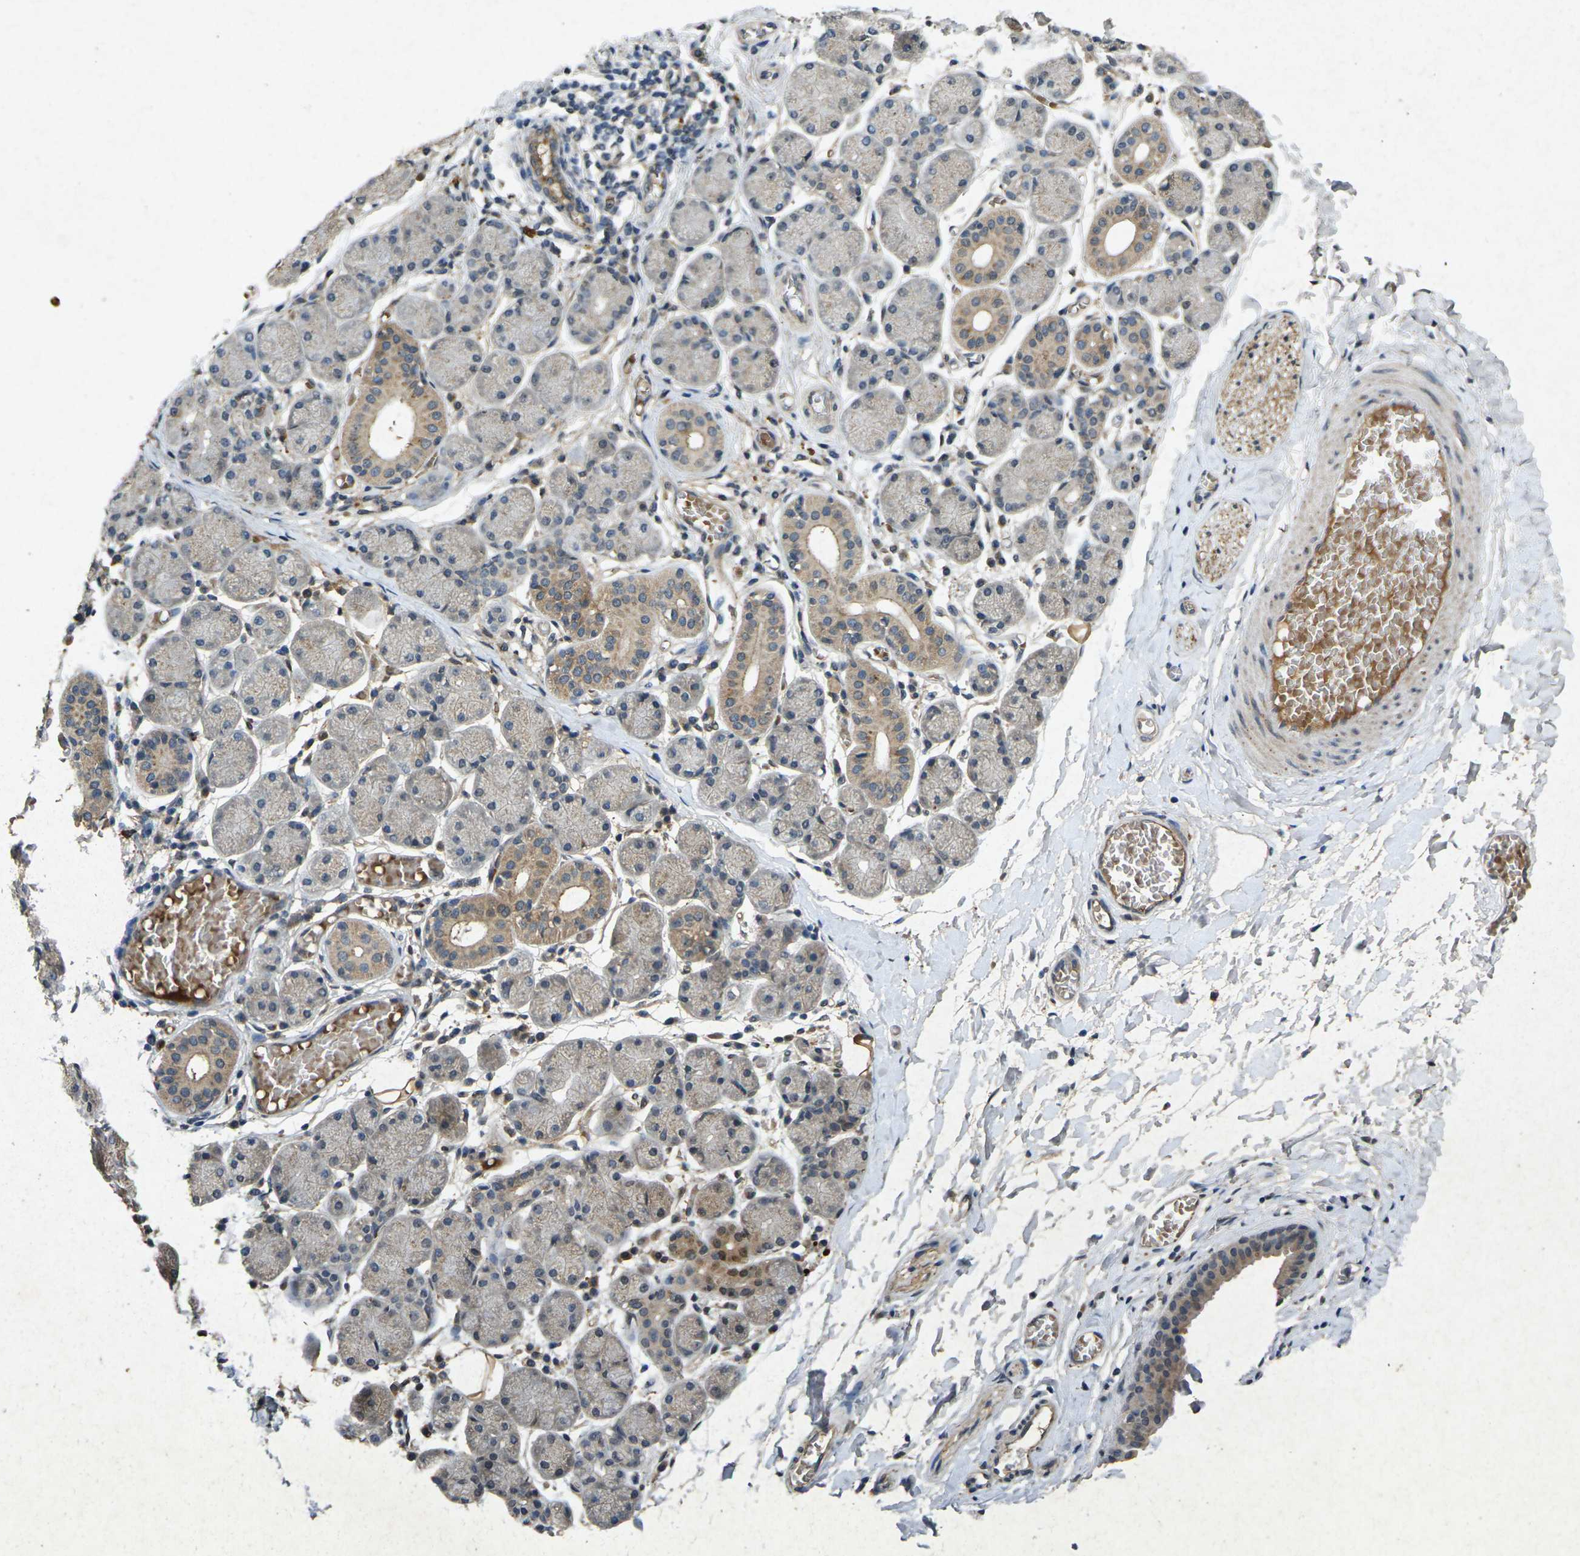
{"staining": {"intensity": "weak", "quantity": "25%-75%", "location": "cytoplasmic/membranous"}, "tissue": "salivary gland", "cell_type": "Glandular cells", "image_type": "normal", "snomed": [{"axis": "morphology", "description": "Normal tissue, NOS"}, {"axis": "topography", "description": "Salivary gland"}], "caption": "A low amount of weak cytoplasmic/membranous staining is present in approximately 25%-75% of glandular cells in normal salivary gland. Immunohistochemistry stains the protein of interest in brown and the nuclei are stained blue.", "gene": "RGMA", "patient": {"sex": "female", "age": 24}}